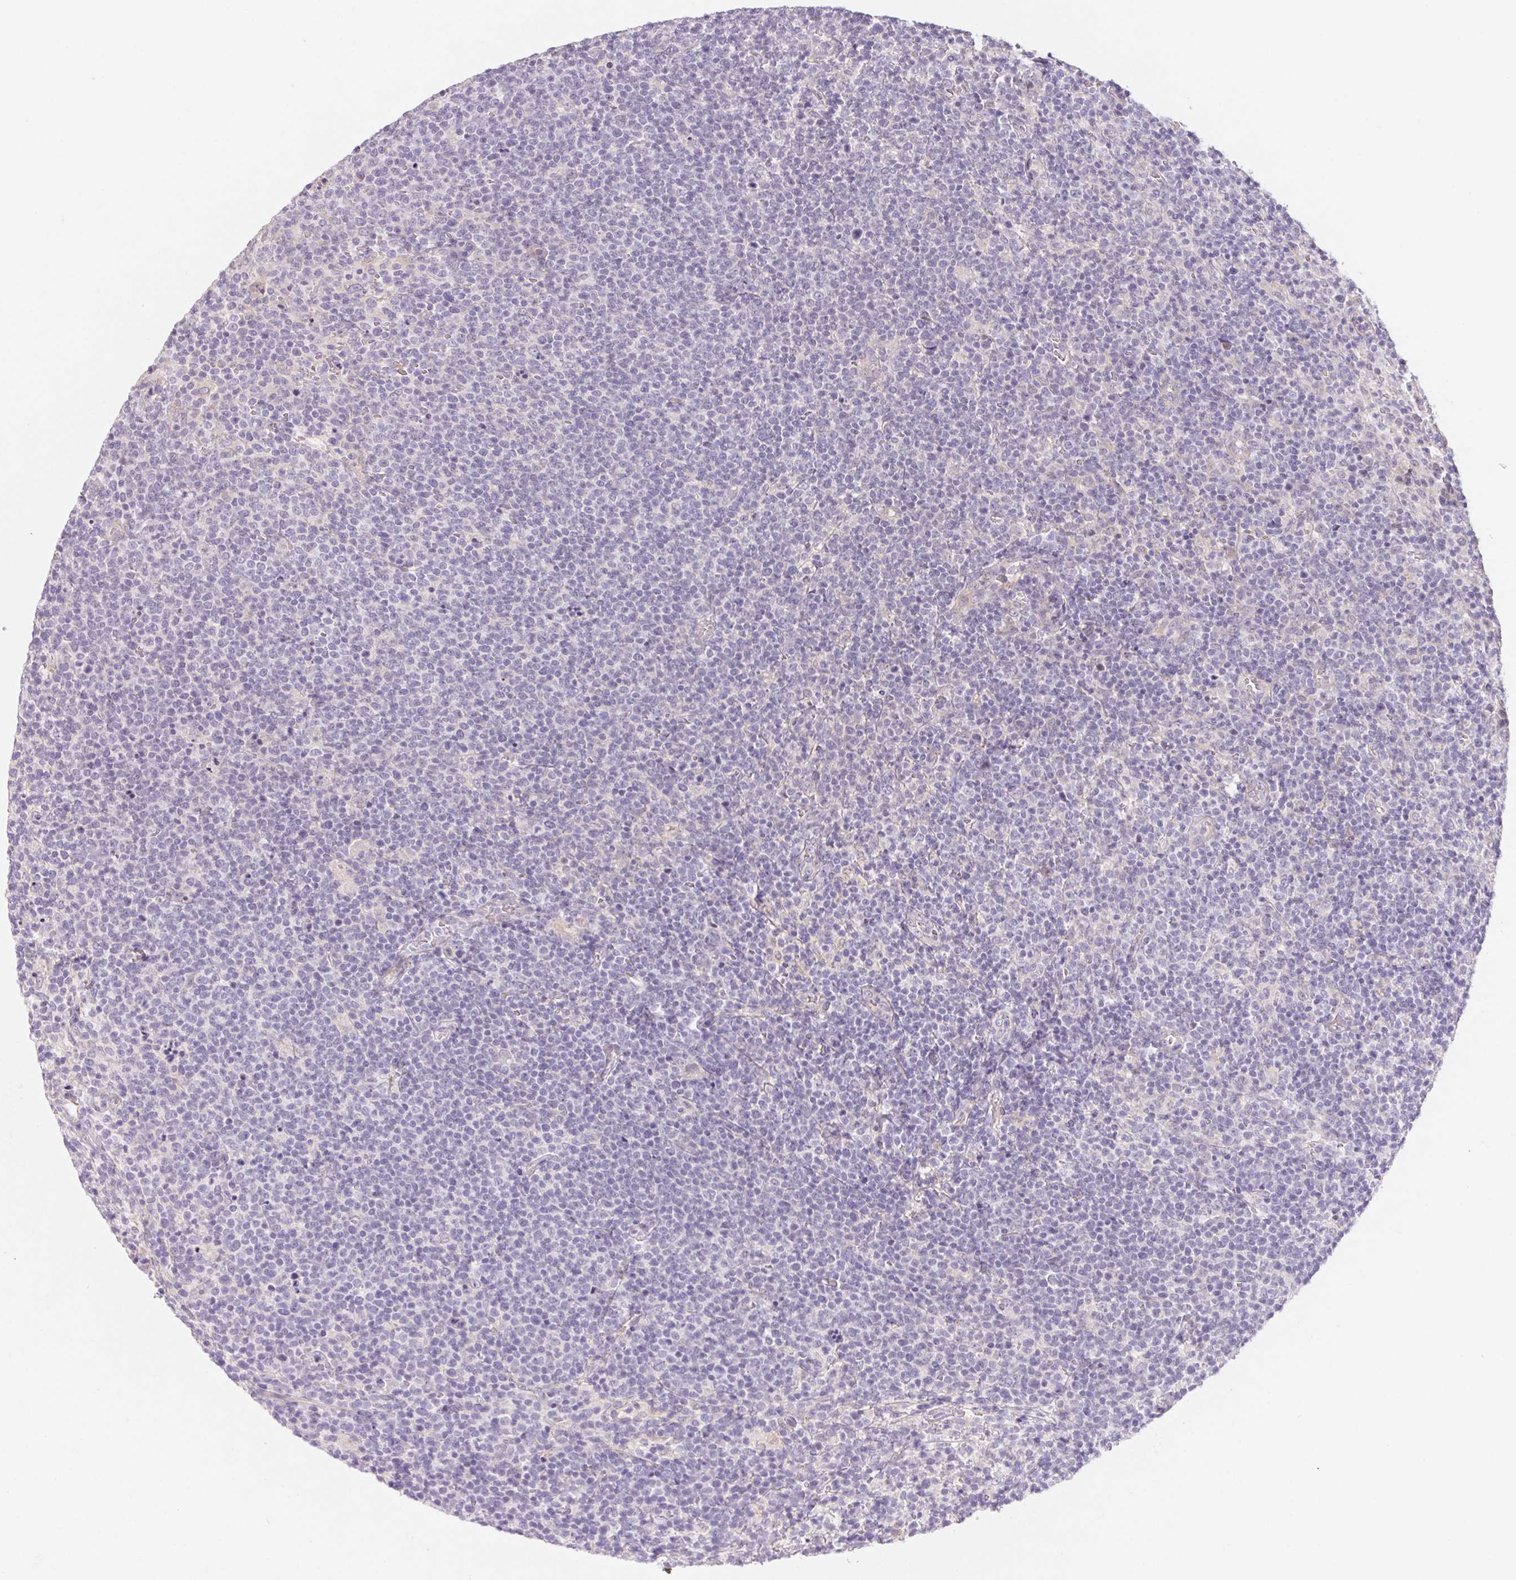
{"staining": {"intensity": "negative", "quantity": "none", "location": "none"}, "tissue": "lymphoma", "cell_type": "Tumor cells", "image_type": "cancer", "snomed": [{"axis": "morphology", "description": "Malignant lymphoma, non-Hodgkin's type, High grade"}, {"axis": "topography", "description": "Lymph node"}], "caption": "Tumor cells show no significant positivity in lymphoma.", "gene": "CTNND2", "patient": {"sex": "male", "age": 61}}